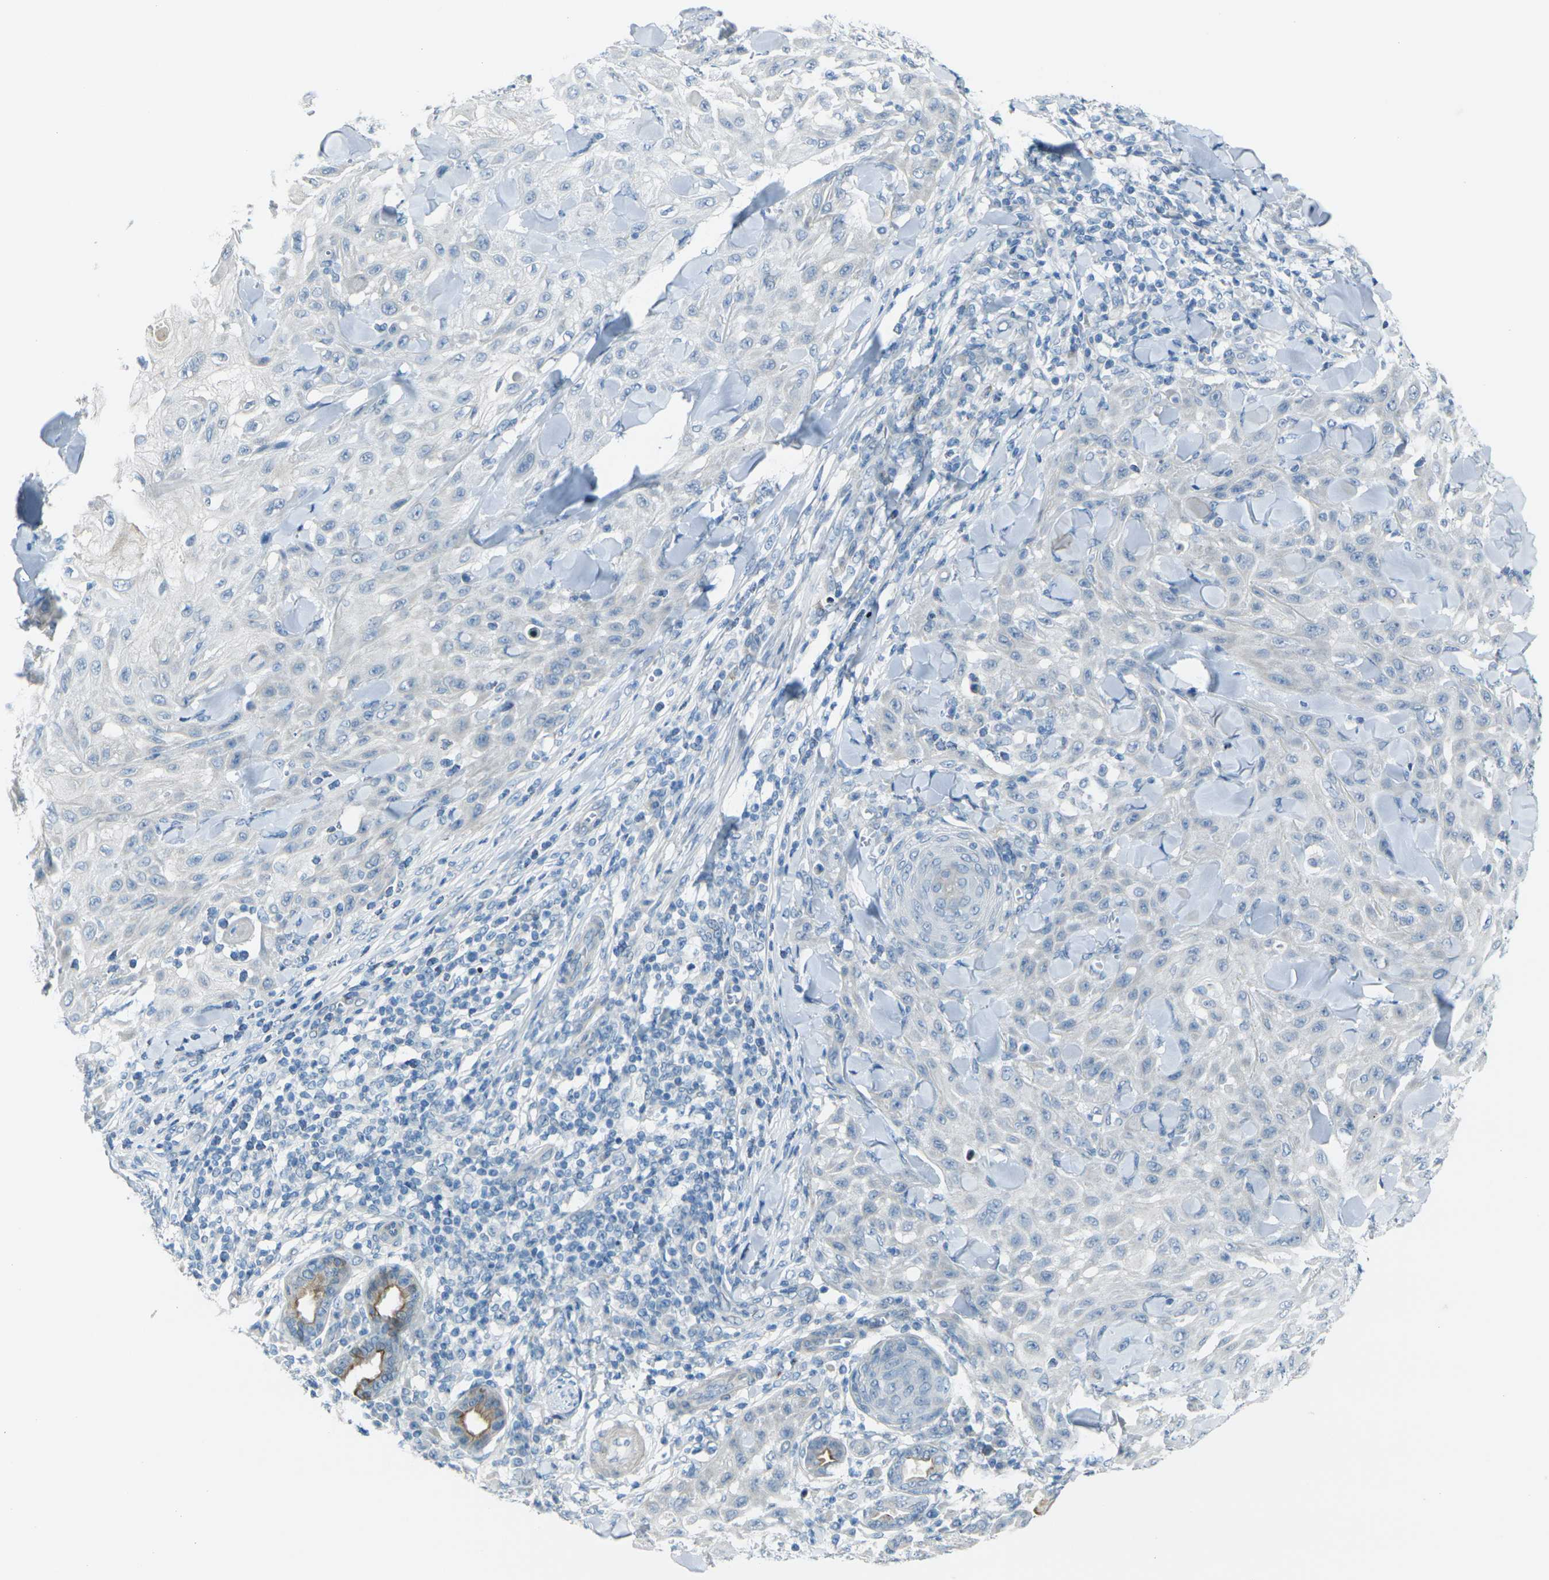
{"staining": {"intensity": "weak", "quantity": "<25%", "location": "cytoplasmic/membranous"}, "tissue": "skin cancer", "cell_type": "Tumor cells", "image_type": "cancer", "snomed": [{"axis": "morphology", "description": "Squamous cell carcinoma, NOS"}, {"axis": "topography", "description": "Skin"}], "caption": "There is no significant positivity in tumor cells of skin squamous cell carcinoma.", "gene": "ANKRD46", "patient": {"sex": "male", "age": 24}}